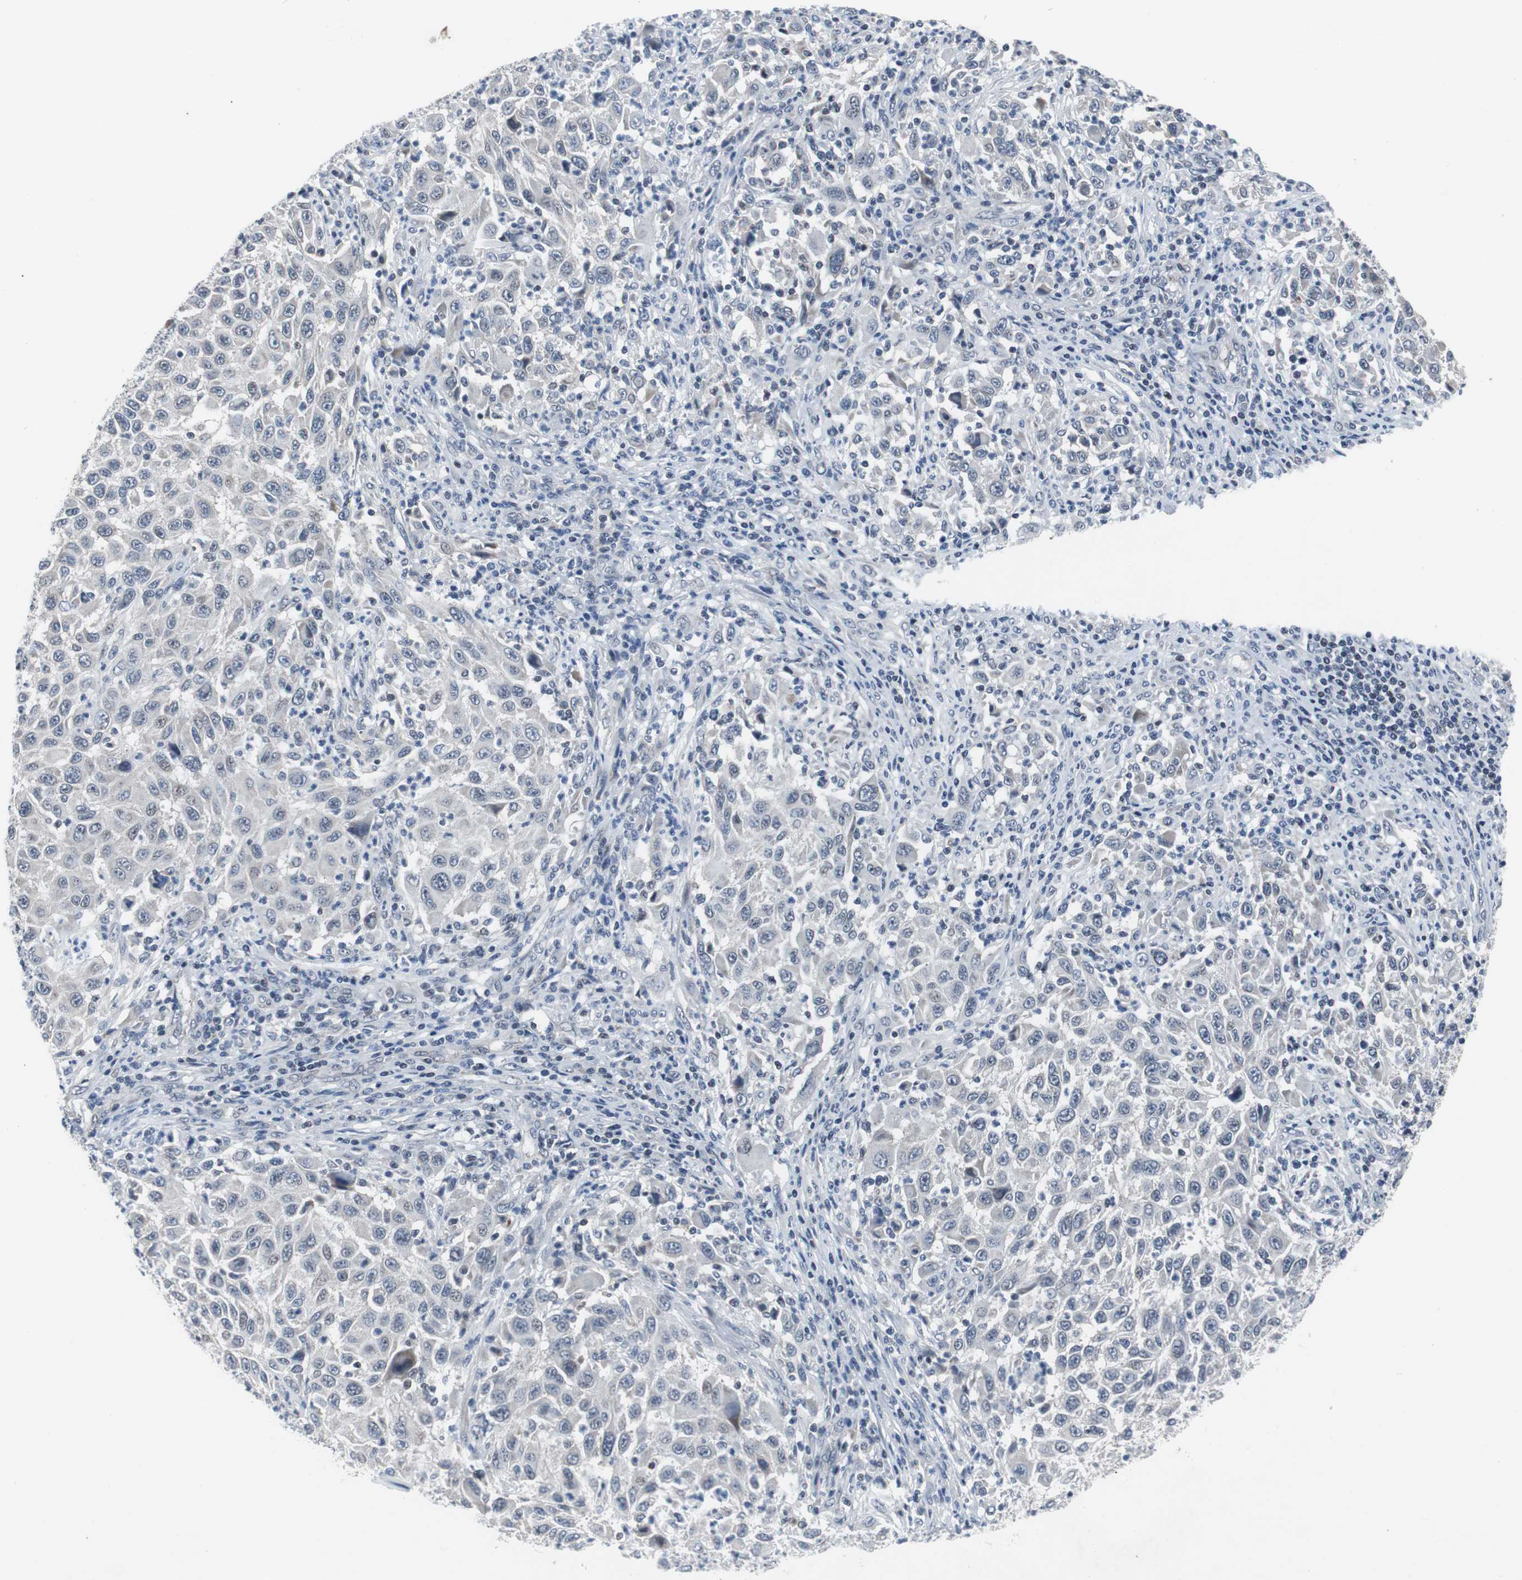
{"staining": {"intensity": "negative", "quantity": "none", "location": "none"}, "tissue": "melanoma", "cell_type": "Tumor cells", "image_type": "cancer", "snomed": [{"axis": "morphology", "description": "Malignant melanoma, Metastatic site"}, {"axis": "topography", "description": "Lymph node"}], "caption": "This histopathology image is of malignant melanoma (metastatic site) stained with IHC to label a protein in brown with the nuclei are counter-stained blue. There is no expression in tumor cells.", "gene": "TP63", "patient": {"sex": "male", "age": 61}}